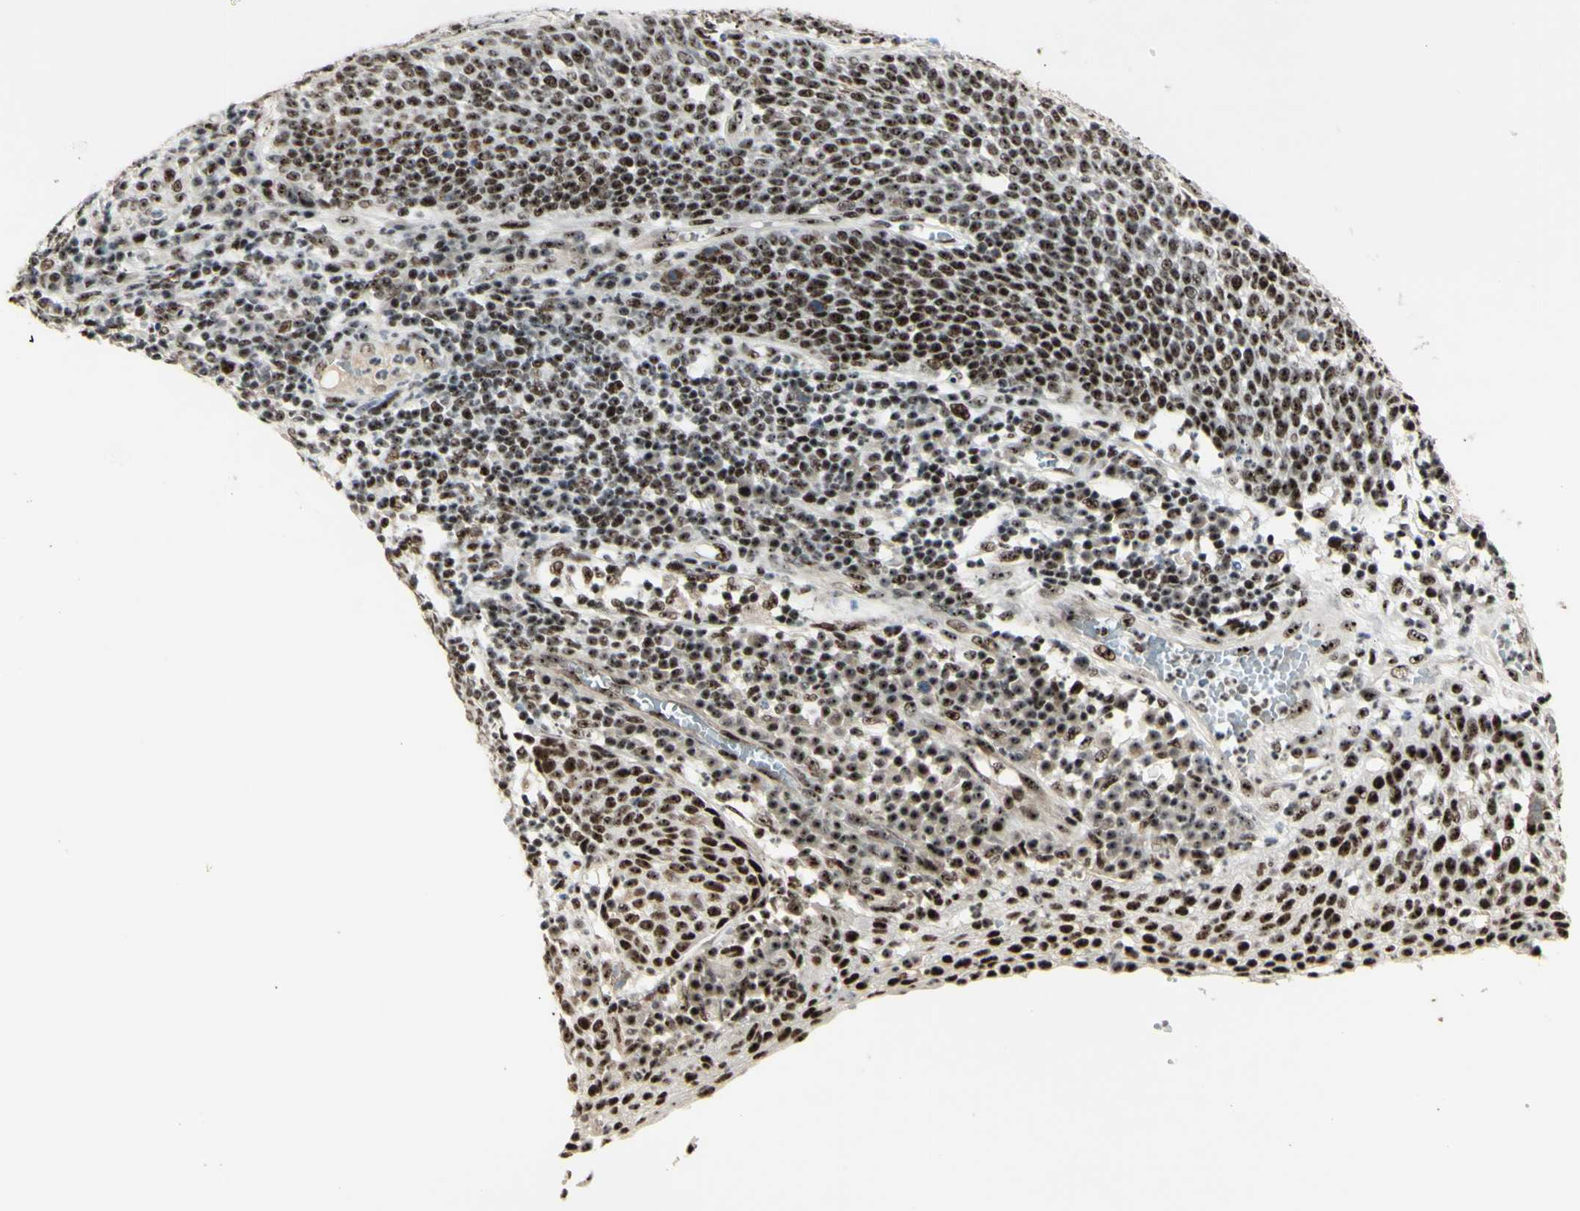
{"staining": {"intensity": "strong", "quantity": "25%-75%", "location": "nuclear"}, "tissue": "cervical cancer", "cell_type": "Tumor cells", "image_type": "cancer", "snomed": [{"axis": "morphology", "description": "Squamous cell carcinoma, NOS"}, {"axis": "topography", "description": "Cervix"}], "caption": "A brown stain shows strong nuclear staining of a protein in human cervical cancer (squamous cell carcinoma) tumor cells. The protein is shown in brown color, while the nuclei are stained blue.", "gene": "DHX9", "patient": {"sex": "female", "age": 34}}